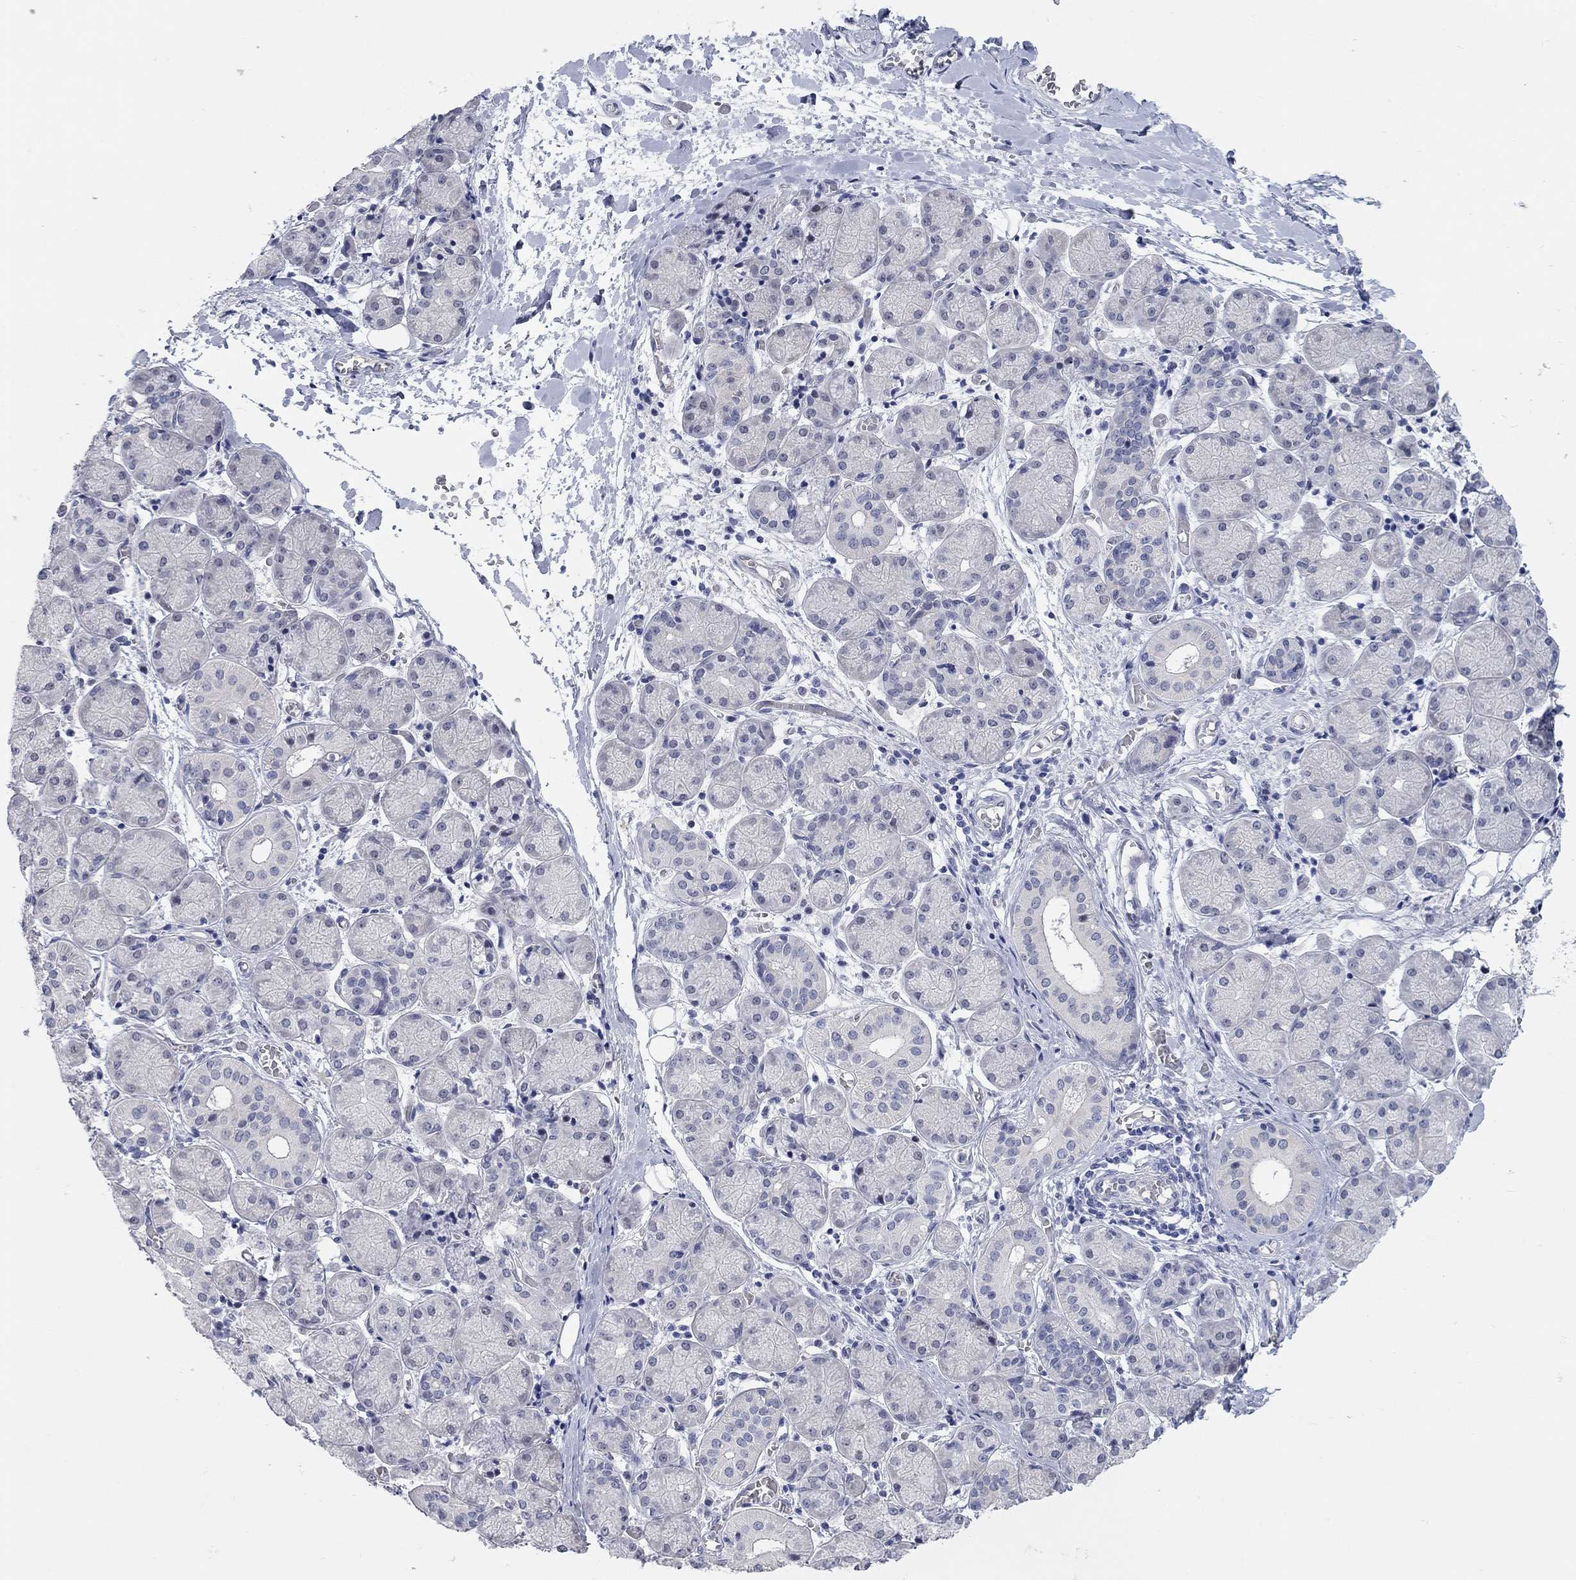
{"staining": {"intensity": "negative", "quantity": "none", "location": "none"}, "tissue": "salivary gland", "cell_type": "Glandular cells", "image_type": "normal", "snomed": [{"axis": "morphology", "description": "Normal tissue, NOS"}, {"axis": "topography", "description": "Salivary gland"}, {"axis": "topography", "description": "Peripheral nerve tissue"}], "caption": "Salivary gland was stained to show a protein in brown. There is no significant positivity in glandular cells. (DAB IHC with hematoxylin counter stain).", "gene": "WASF3", "patient": {"sex": "female", "age": 24}}